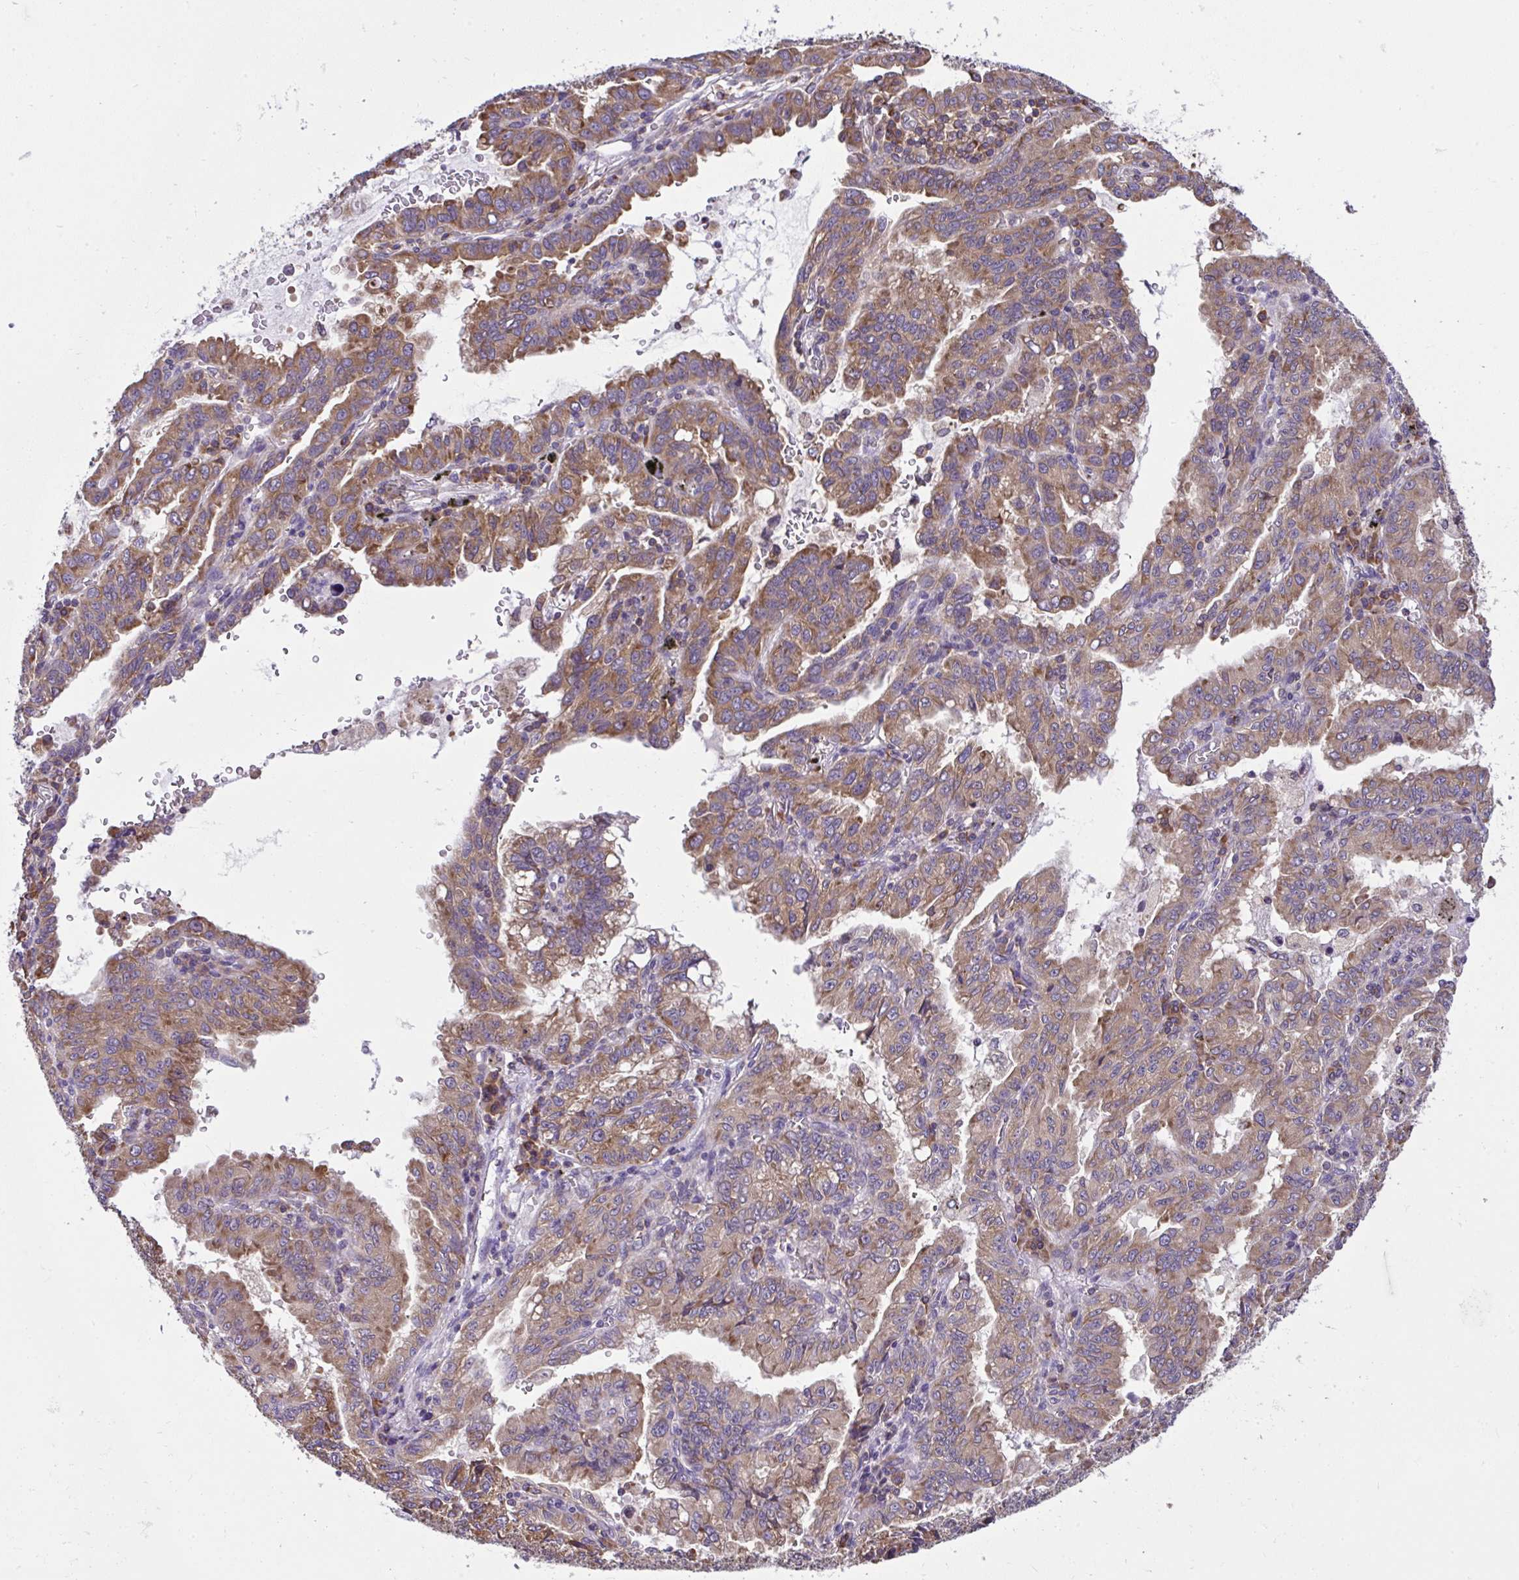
{"staining": {"intensity": "moderate", "quantity": ">75%", "location": "cytoplasmic/membranous"}, "tissue": "lung cancer", "cell_type": "Tumor cells", "image_type": "cancer", "snomed": [{"axis": "morphology", "description": "Adenocarcinoma, NOS"}, {"axis": "topography", "description": "Lymph node"}, {"axis": "topography", "description": "Lung"}], "caption": "Immunohistochemical staining of lung adenocarcinoma displays medium levels of moderate cytoplasmic/membranous staining in about >75% of tumor cells.", "gene": "RPS7", "patient": {"sex": "male", "age": 66}}